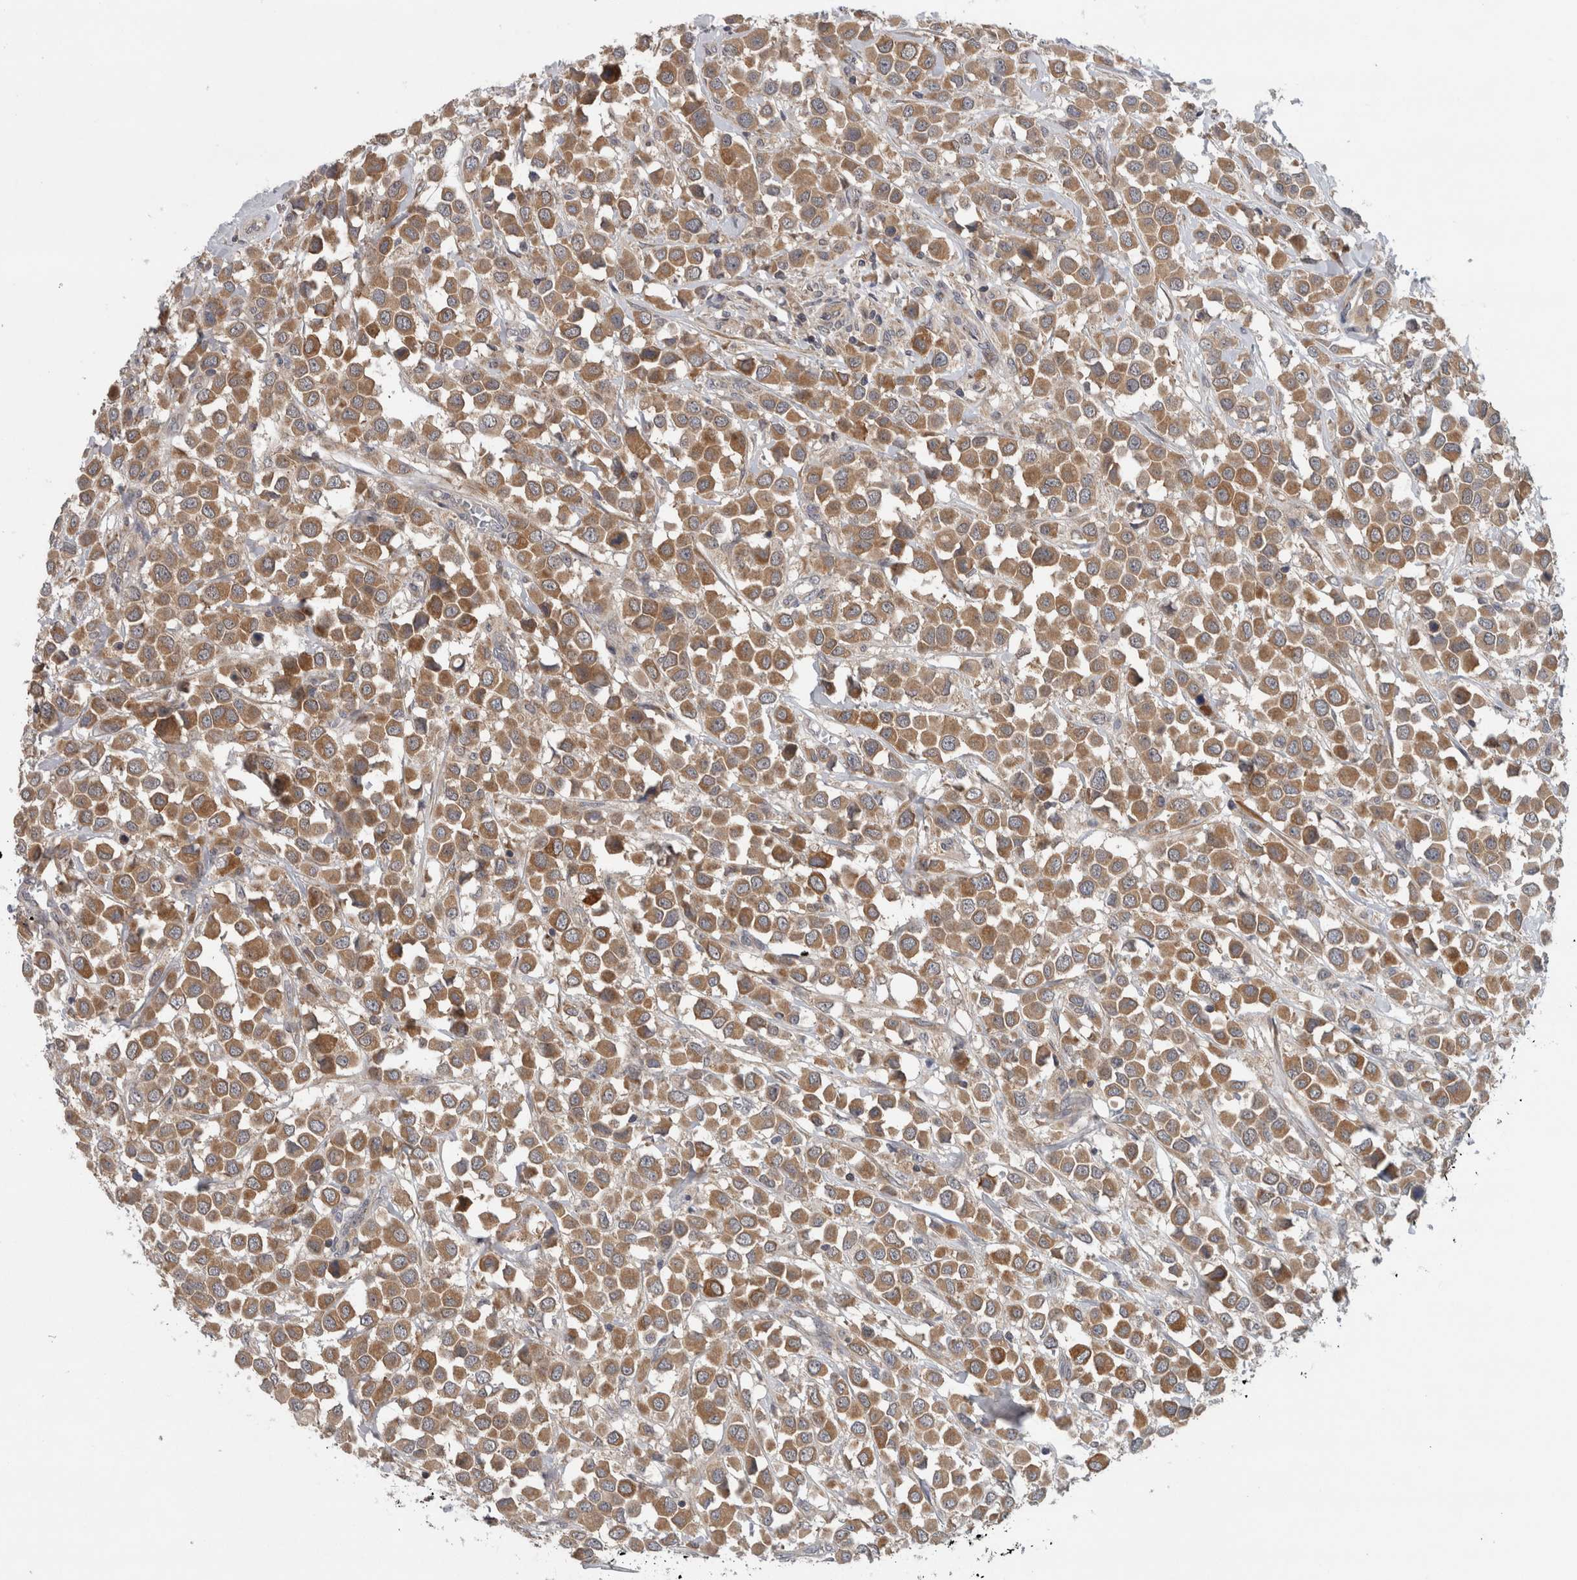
{"staining": {"intensity": "moderate", "quantity": ">75%", "location": "cytoplasmic/membranous"}, "tissue": "breast cancer", "cell_type": "Tumor cells", "image_type": "cancer", "snomed": [{"axis": "morphology", "description": "Duct carcinoma"}, {"axis": "topography", "description": "Breast"}], "caption": "Immunohistochemistry (IHC) staining of breast cancer, which reveals medium levels of moderate cytoplasmic/membranous expression in about >75% of tumor cells indicating moderate cytoplasmic/membranous protein expression. The staining was performed using DAB (3,3'-diaminobenzidine) (brown) for protein detection and nuclei were counterstained in hematoxylin (blue).", "gene": "PDCD2", "patient": {"sex": "female", "age": 61}}